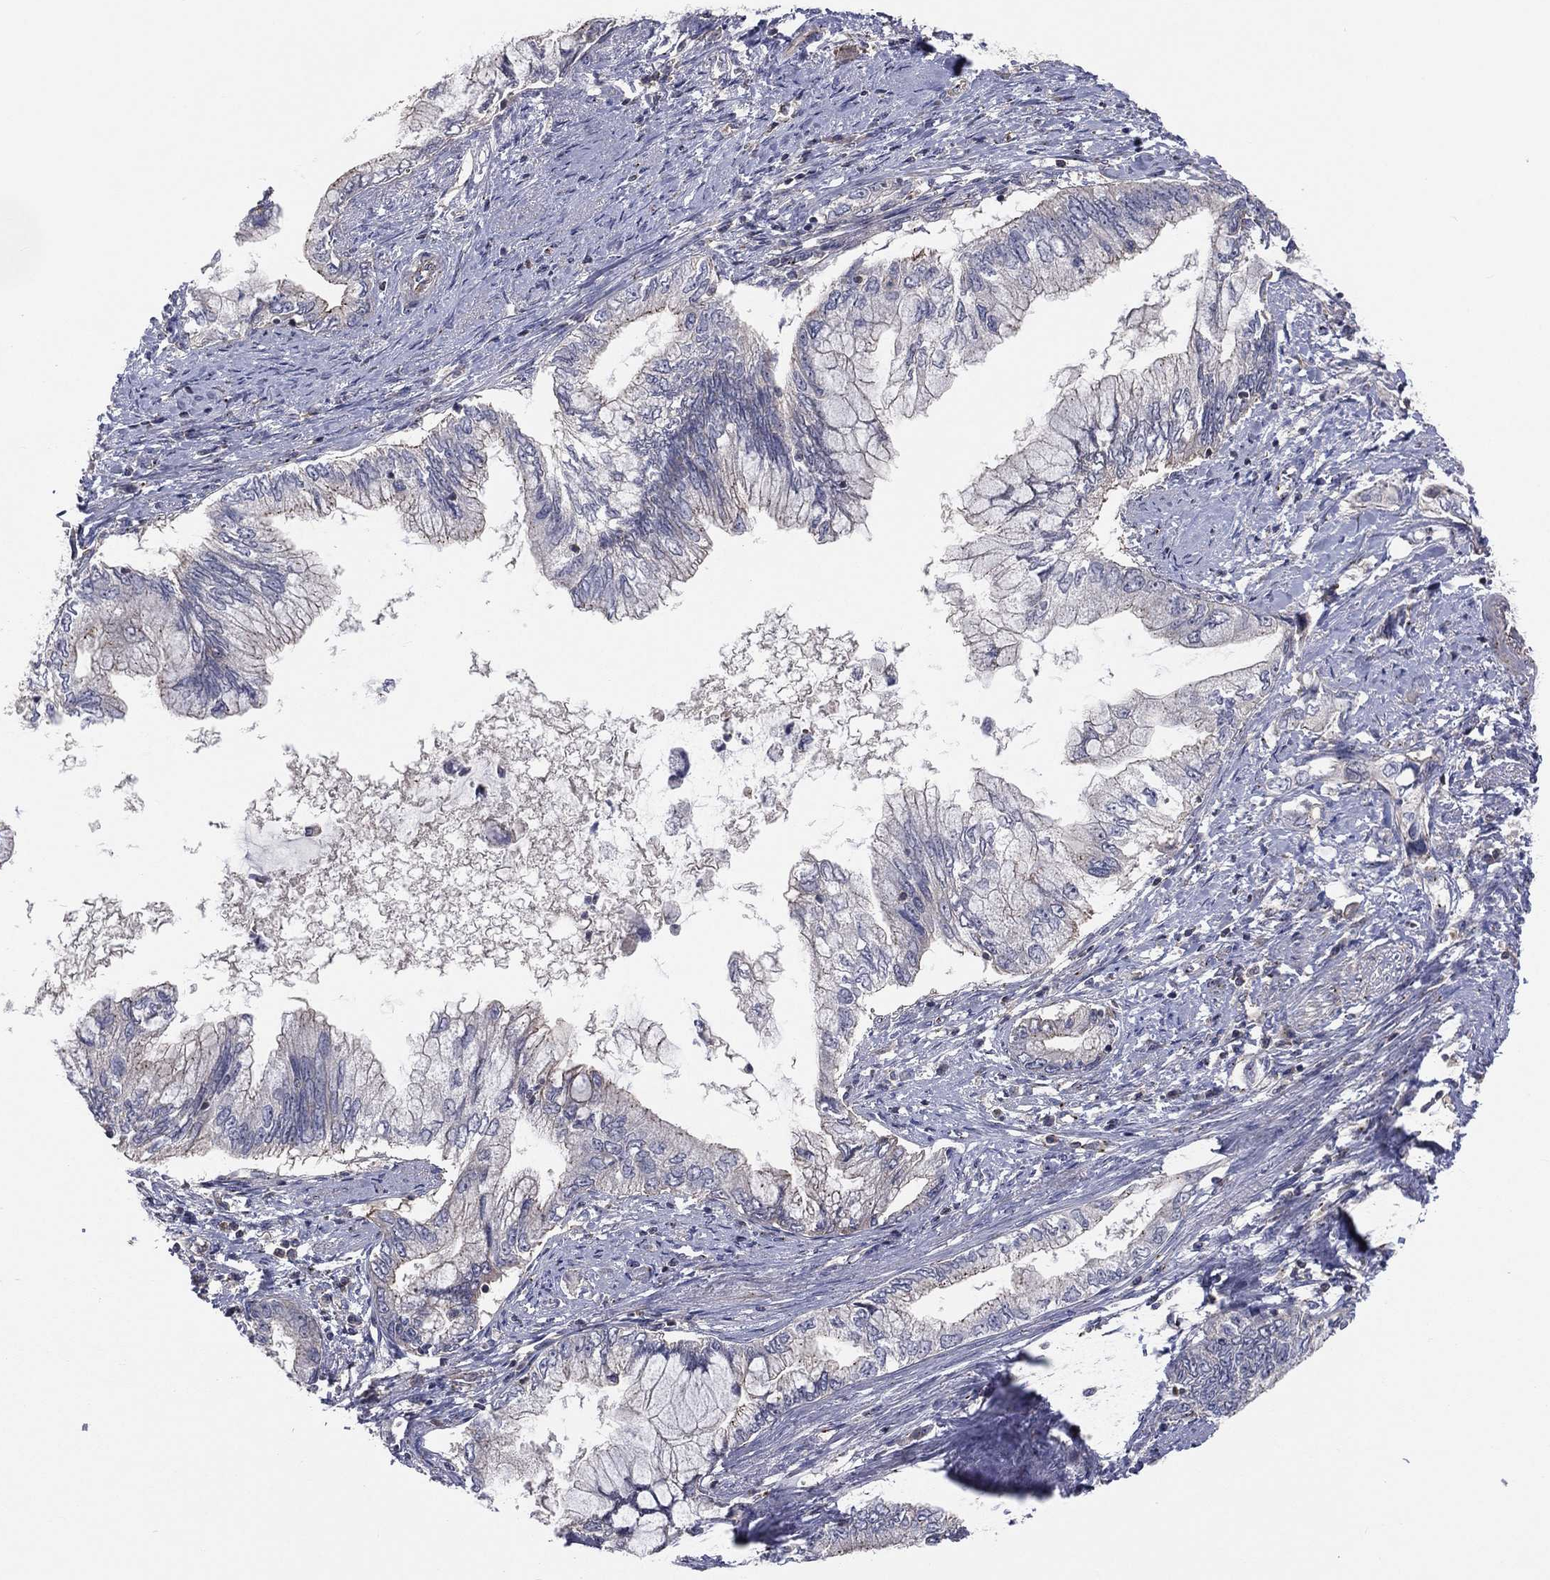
{"staining": {"intensity": "weak", "quantity": "<25%", "location": "cytoplasmic/membranous"}, "tissue": "pancreatic cancer", "cell_type": "Tumor cells", "image_type": "cancer", "snomed": [{"axis": "morphology", "description": "Adenocarcinoma, NOS"}, {"axis": "topography", "description": "Pancreas"}], "caption": "IHC micrograph of human pancreatic cancer stained for a protein (brown), which displays no staining in tumor cells.", "gene": "CROCC", "patient": {"sex": "female", "age": 73}}